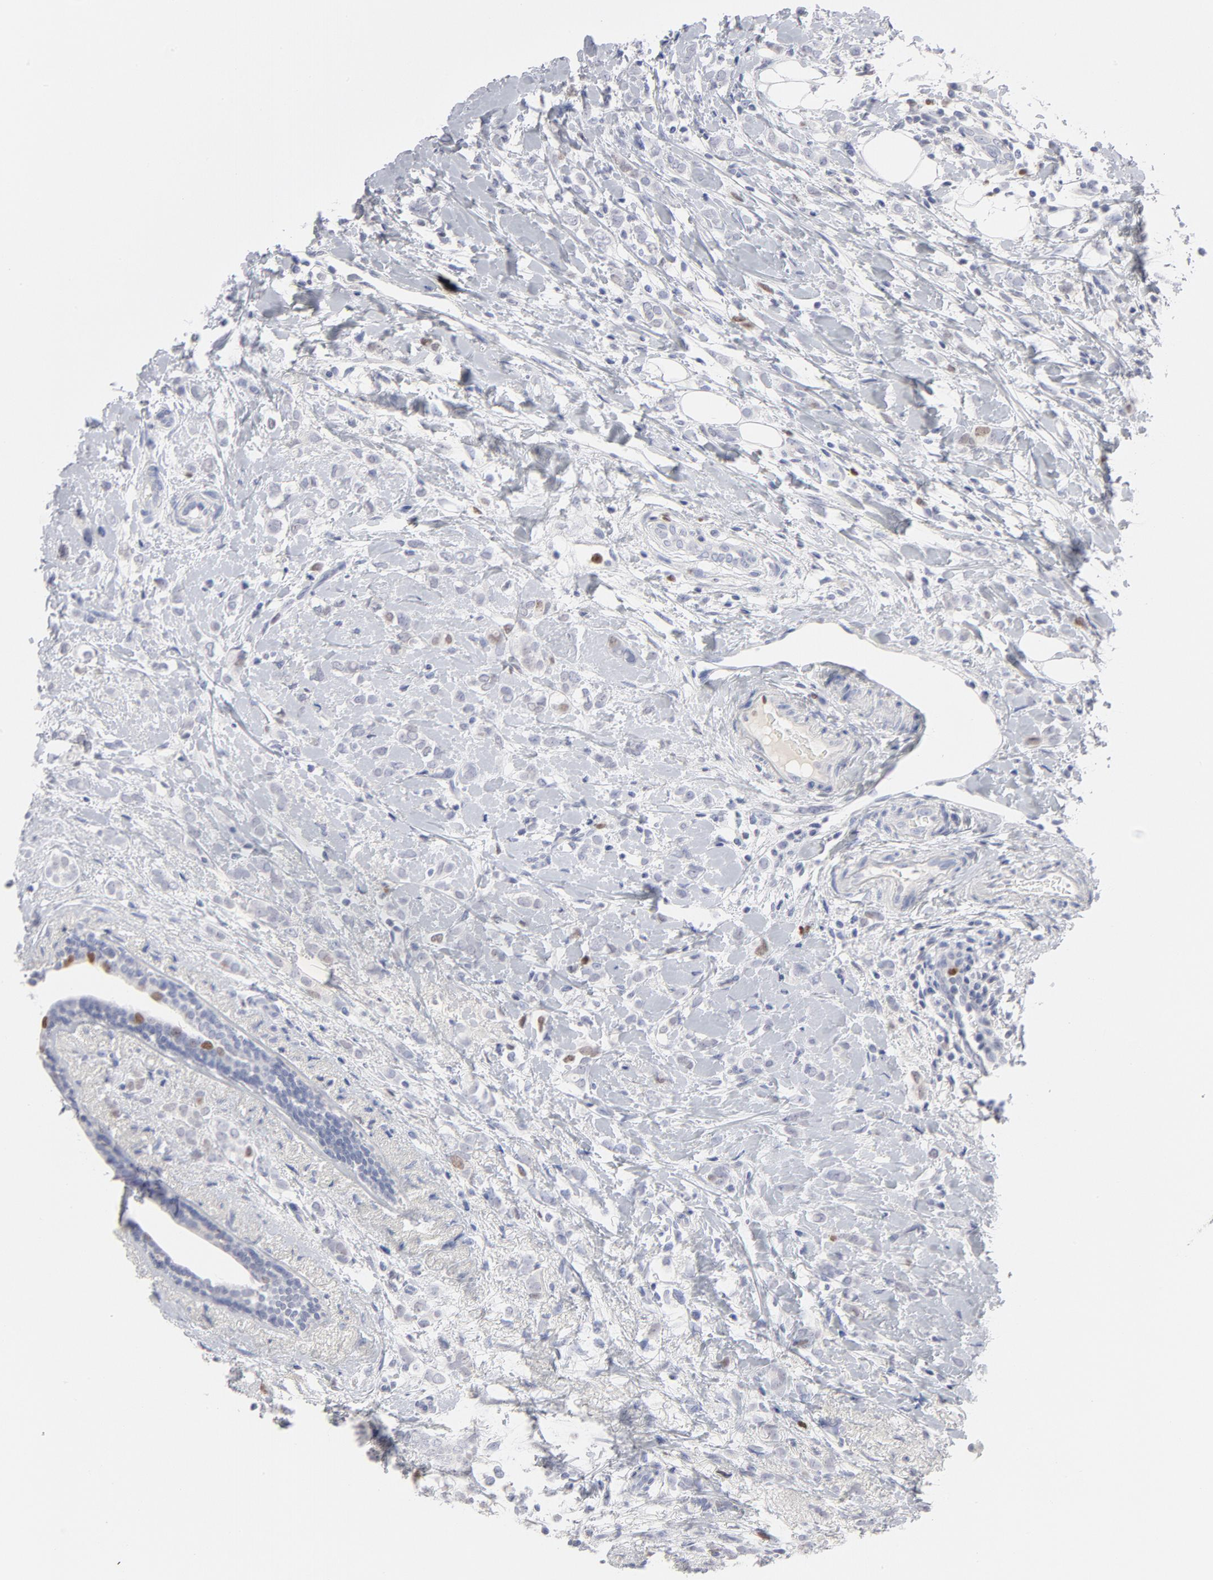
{"staining": {"intensity": "weak", "quantity": "<25%", "location": "nuclear"}, "tissue": "breast cancer", "cell_type": "Tumor cells", "image_type": "cancer", "snomed": [{"axis": "morphology", "description": "Normal tissue, NOS"}, {"axis": "morphology", "description": "Lobular carcinoma"}, {"axis": "topography", "description": "Breast"}], "caption": "Immunohistochemical staining of breast cancer displays no significant expression in tumor cells.", "gene": "MCM7", "patient": {"sex": "female", "age": 47}}